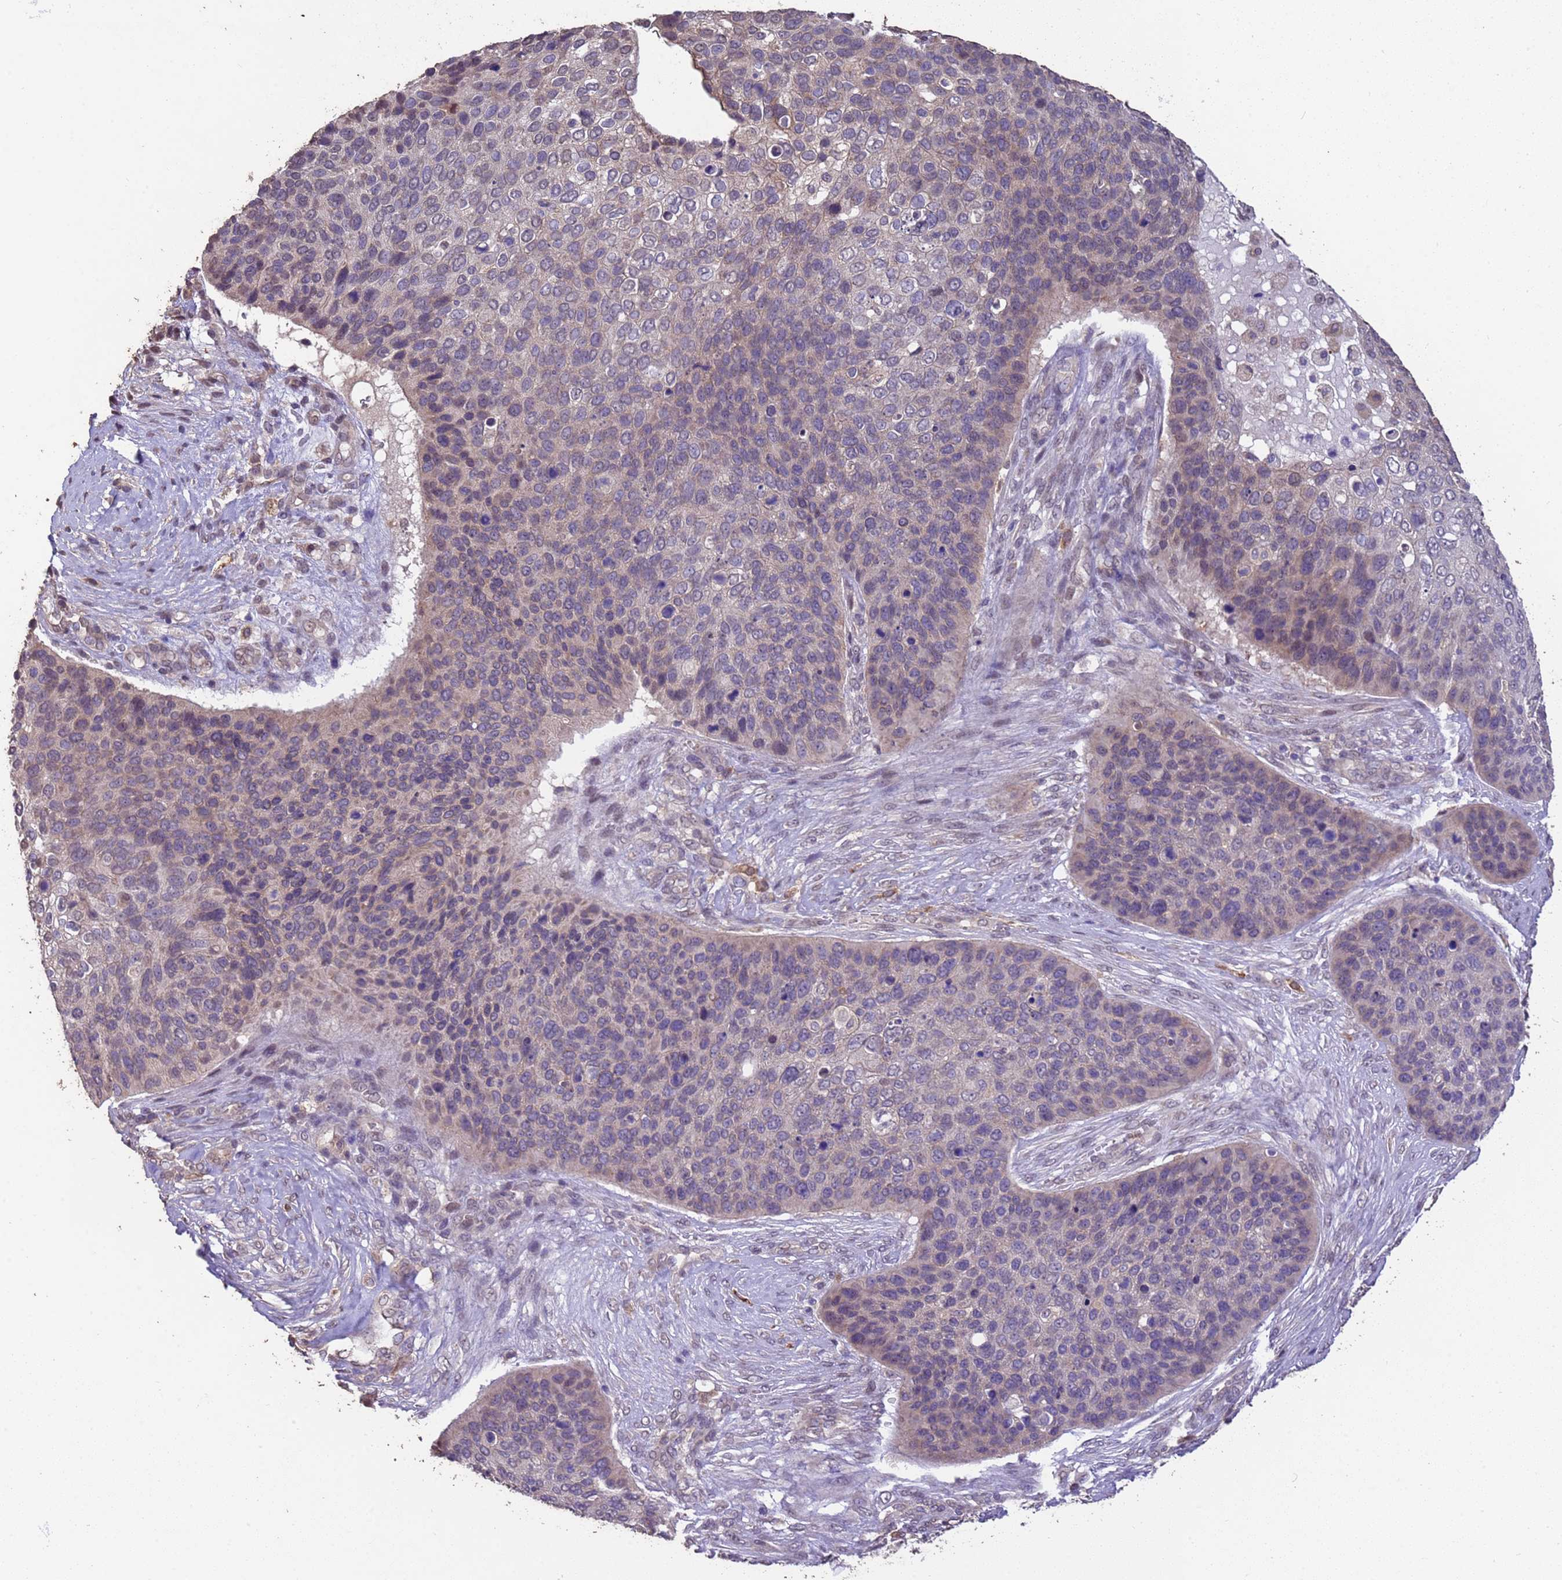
{"staining": {"intensity": "negative", "quantity": "none", "location": "none"}, "tissue": "skin cancer", "cell_type": "Tumor cells", "image_type": "cancer", "snomed": [{"axis": "morphology", "description": "Basal cell carcinoma"}, {"axis": "topography", "description": "Skin"}], "caption": "Immunohistochemistry histopathology image of skin cancer stained for a protein (brown), which demonstrates no positivity in tumor cells.", "gene": "NPHP1", "patient": {"sex": "female", "age": 74}}